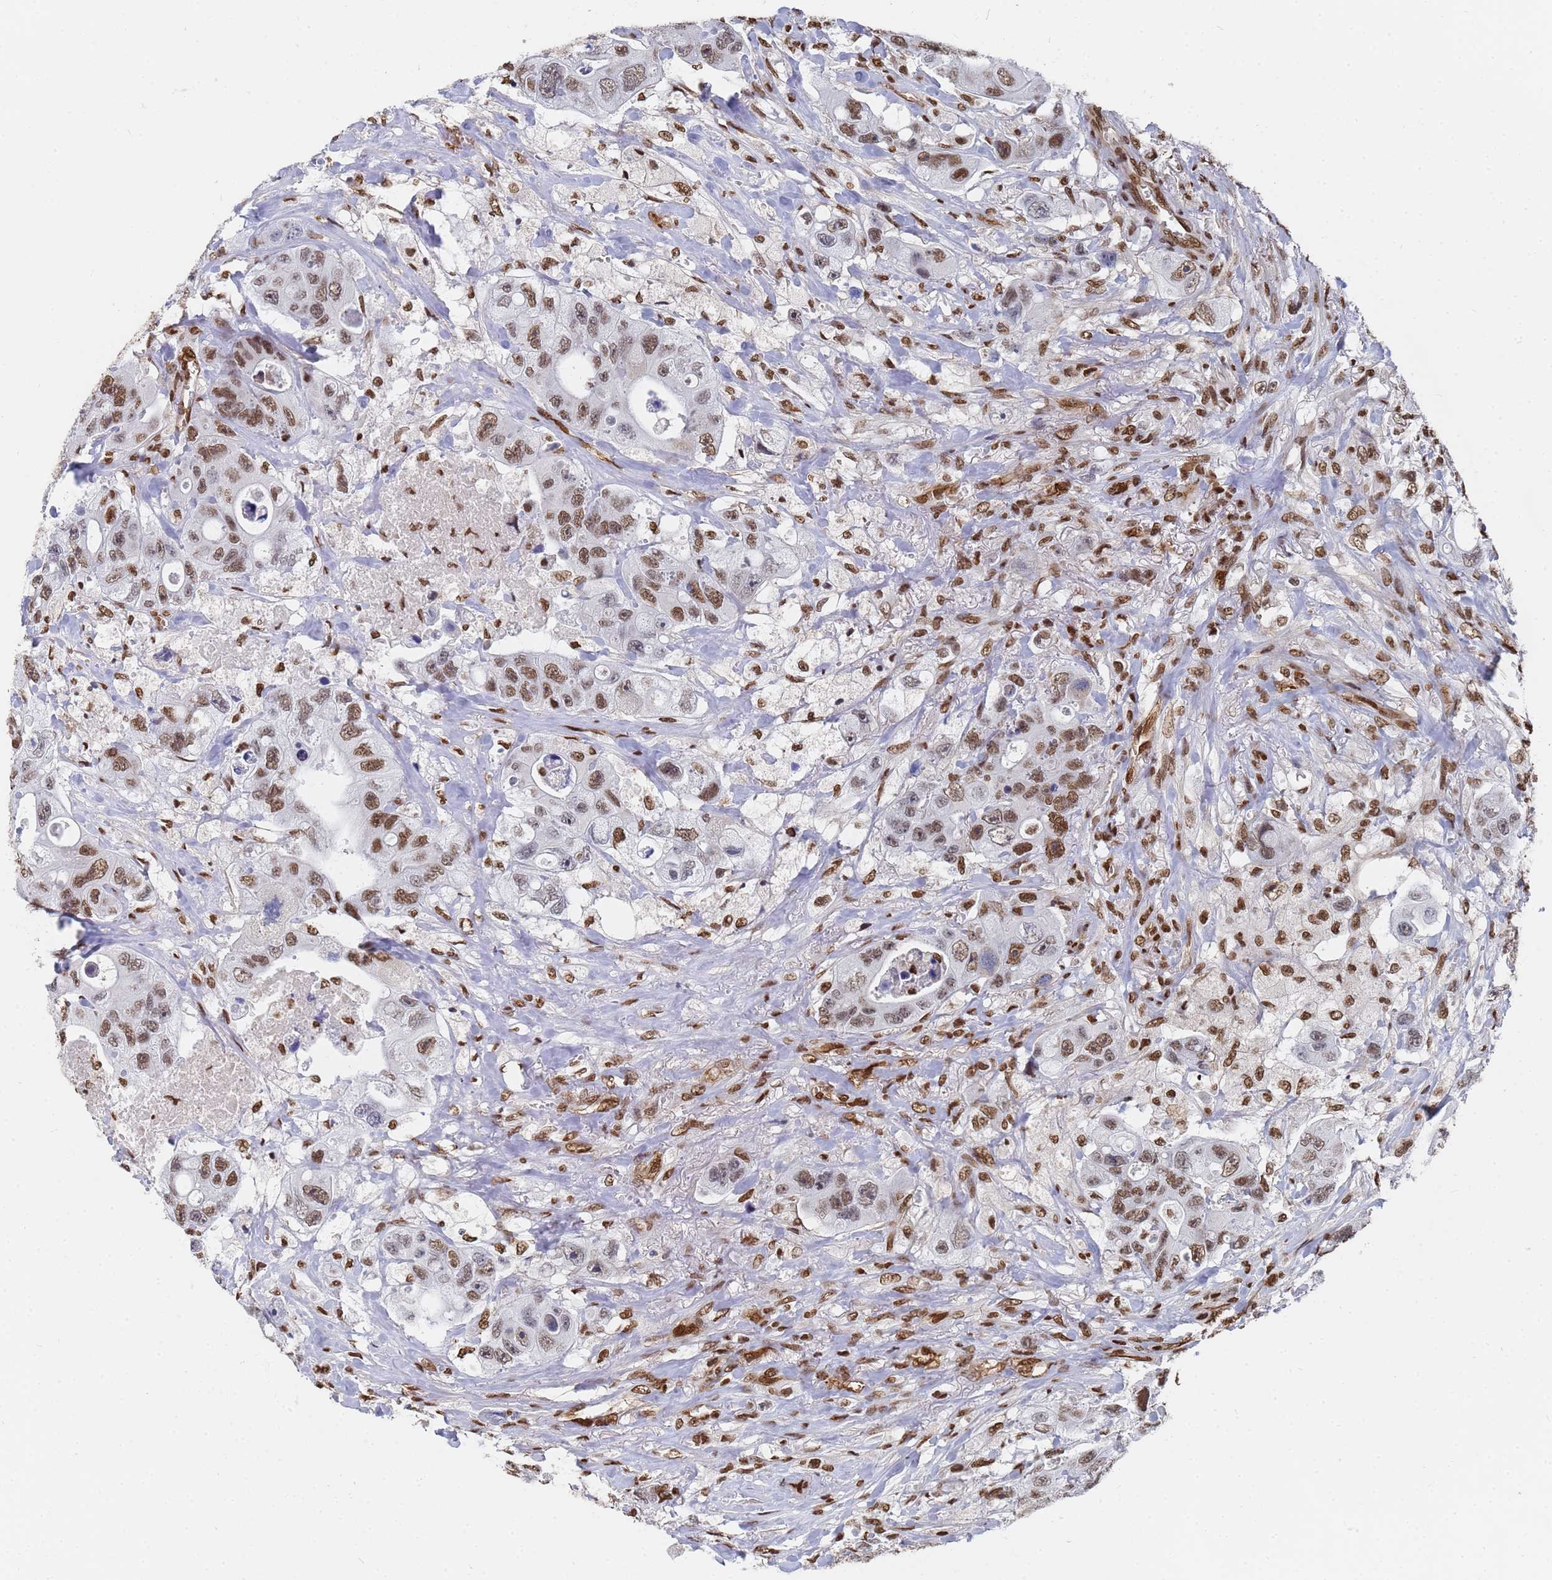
{"staining": {"intensity": "moderate", "quantity": ">75%", "location": "nuclear"}, "tissue": "colorectal cancer", "cell_type": "Tumor cells", "image_type": "cancer", "snomed": [{"axis": "morphology", "description": "Adenocarcinoma, NOS"}, {"axis": "topography", "description": "Colon"}], "caption": "Brown immunohistochemical staining in human colorectal cancer (adenocarcinoma) reveals moderate nuclear expression in about >75% of tumor cells.", "gene": "RAVER2", "patient": {"sex": "female", "age": 46}}